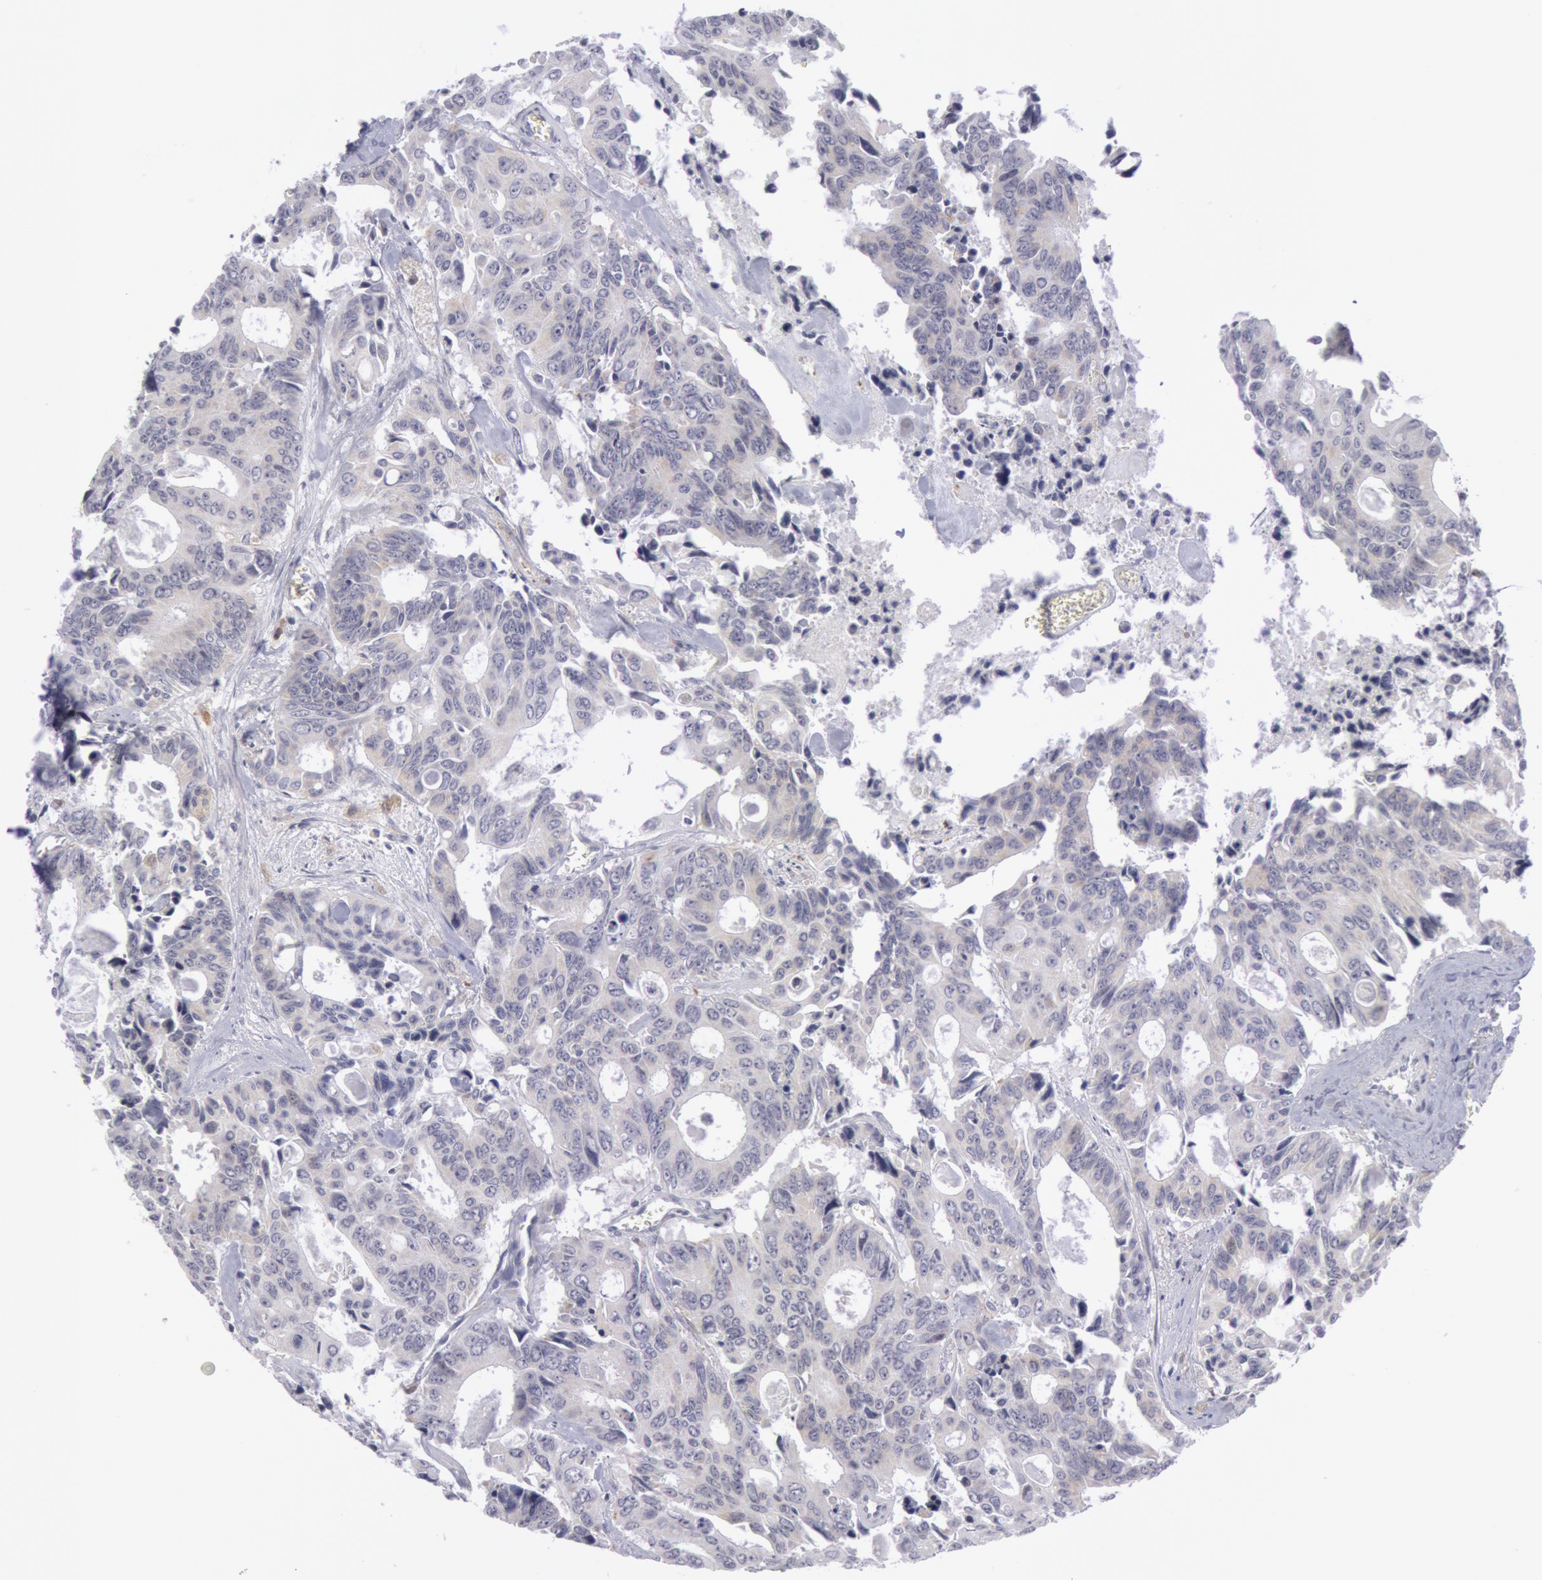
{"staining": {"intensity": "weak", "quantity": "<25%", "location": "cytoplasmic/membranous"}, "tissue": "colorectal cancer", "cell_type": "Tumor cells", "image_type": "cancer", "snomed": [{"axis": "morphology", "description": "Adenocarcinoma, NOS"}, {"axis": "topography", "description": "Rectum"}], "caption": "A high-resolution image shows immunohistochemistry (IHC) staining of colorectal cancer (adenocarcinoma), which displays no significant positivity in tumor cells.", "gene": "PTGS2", "patient": {"sex": "male", "age": 76}}